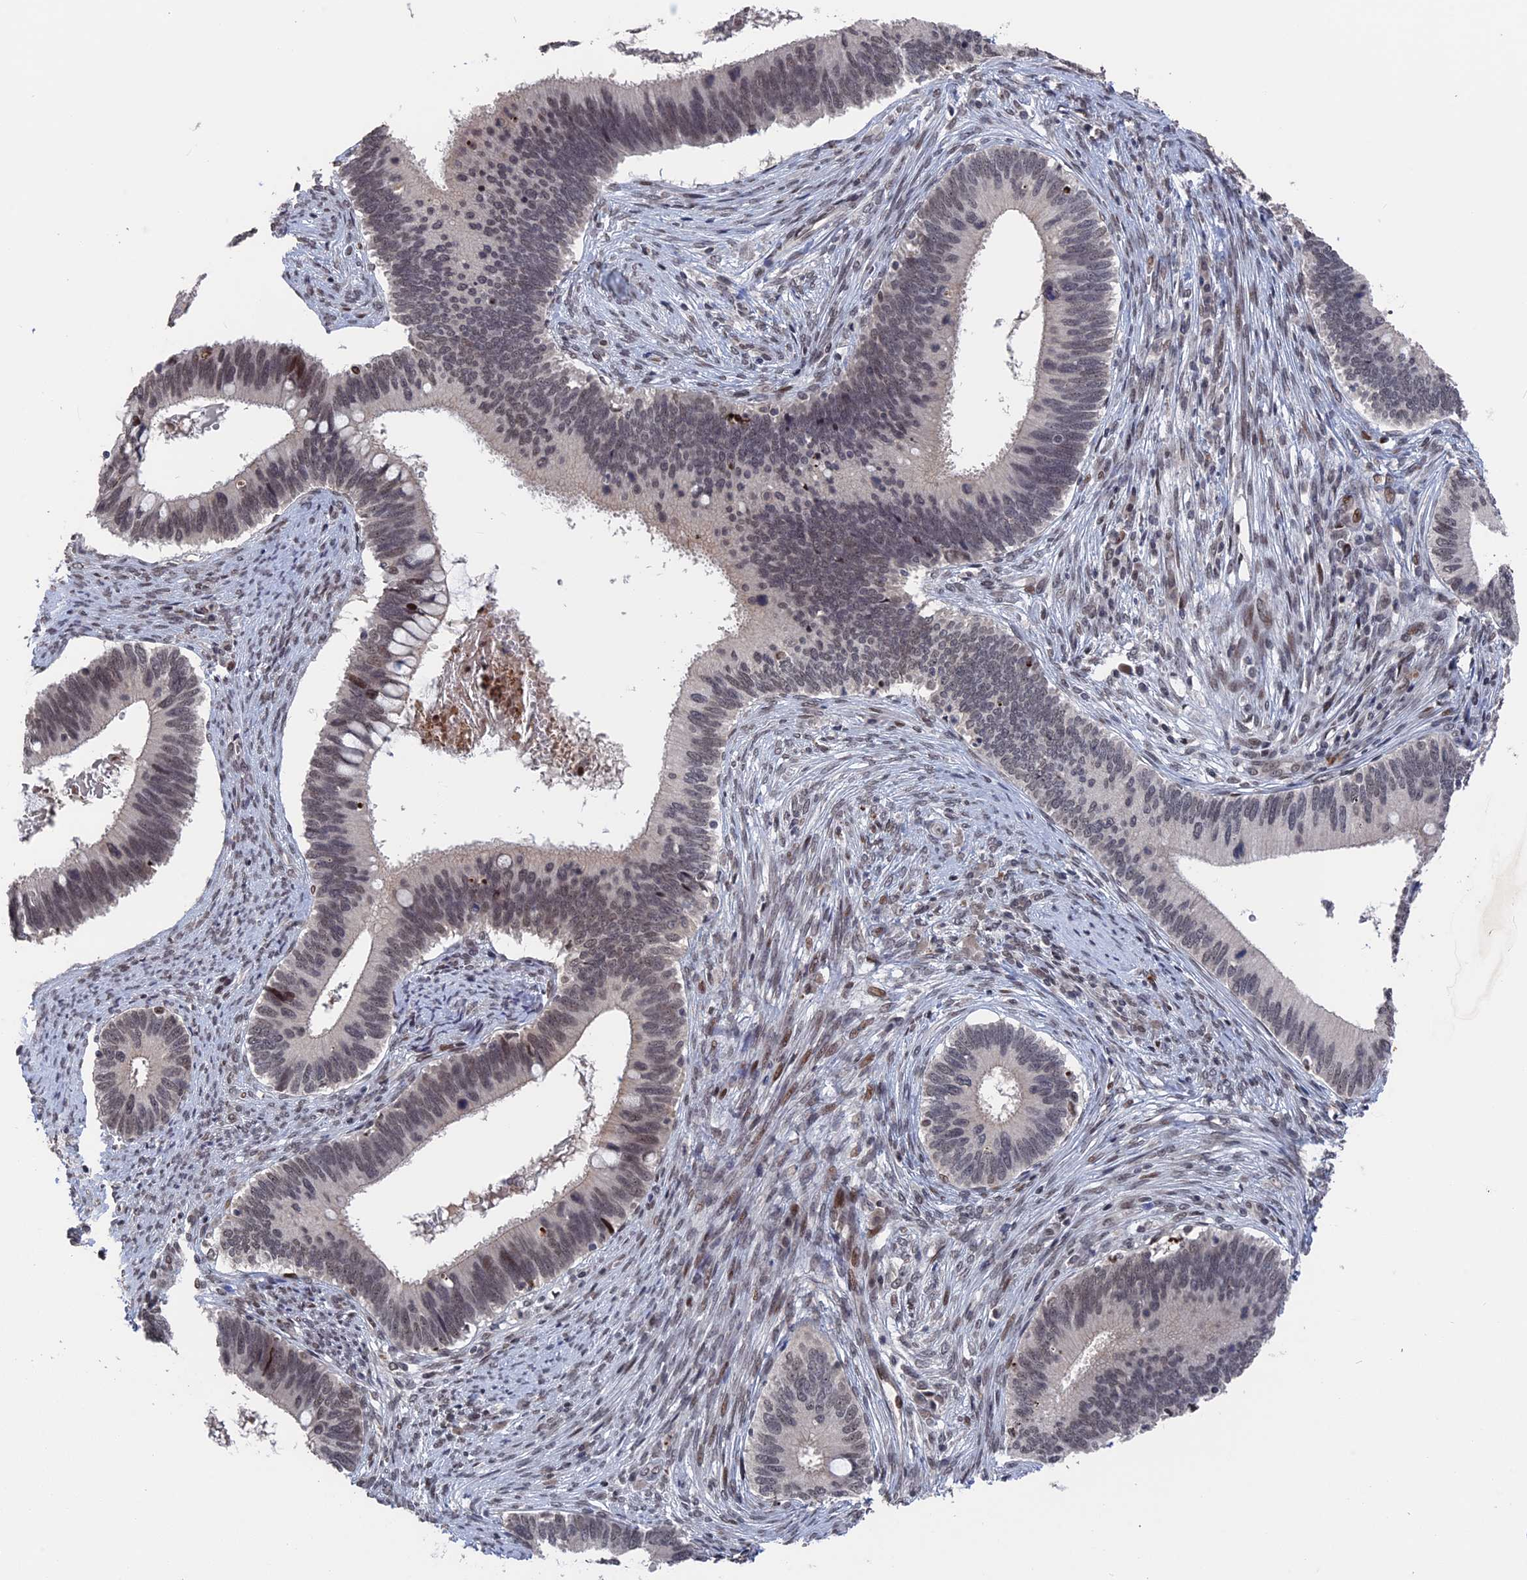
{"staining": {"intensity": "moderate", "quantity": "<25%", "location": "nuclear"}, "tissue": "cervical cancer", "cell_type": "Tumor cells", "image_type": "cancer", "snomed": [{"axis": "morphology", "description": "Adenocarcinoma, NOS"}, {"axis": "topography", "description": "Cervix"}], "caption": "Tumor cells reveal low levels of moderate nuclear staining in approximately <25% of cells in adenocarcinoma (cervical). Nuclei are stained in blue.", "gene": "NR2C2AP", "patient": {"sex": "female", "age": 42}}